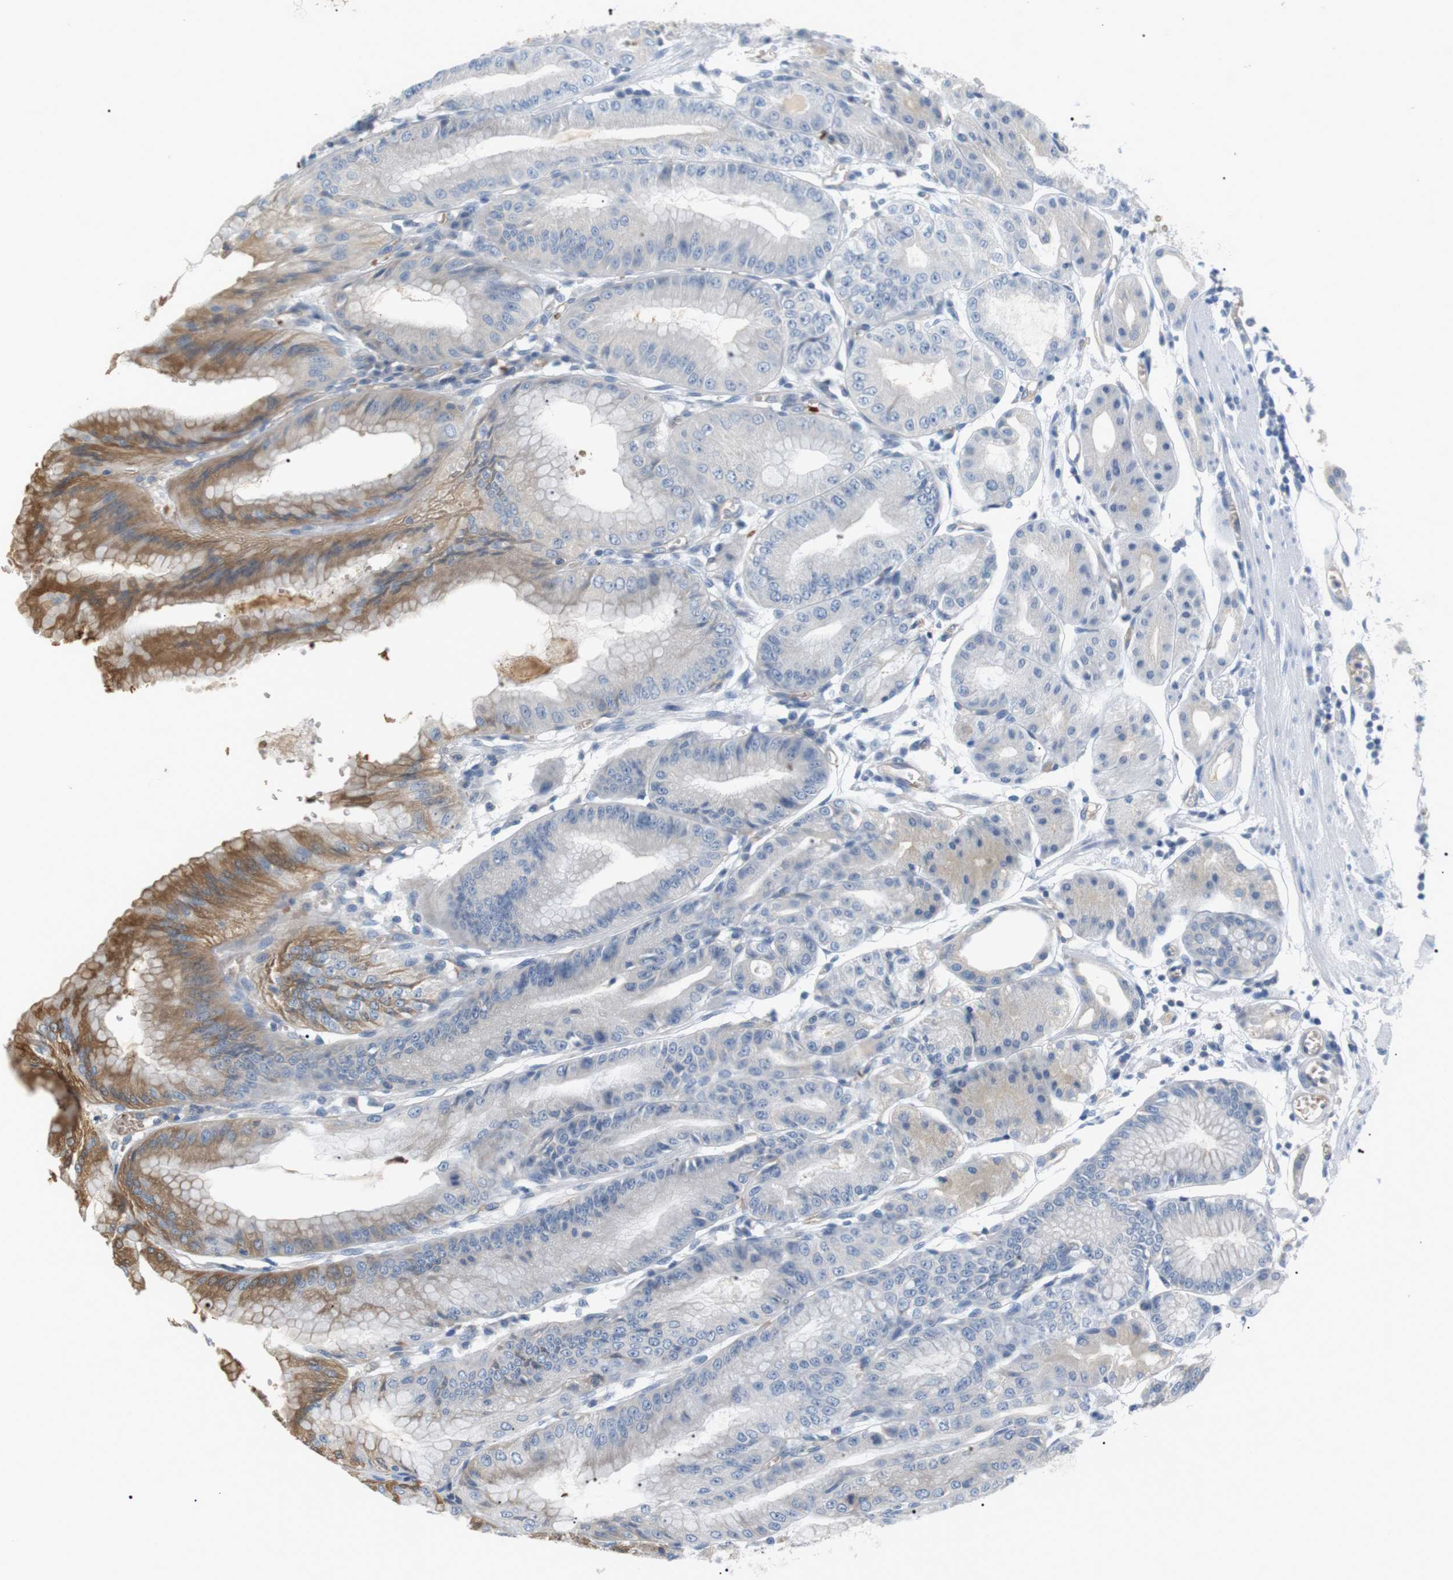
{"staining": {"intensity": "moderate", "quantity": "<25%", "location": "cytoplasmic/membranous"}, "tissue": "stomach", "cell_type": "Glandular cells", "image_type": "normal", "snomed": [{"axis": "morphology", "description": "Normal tissue, NOS"}, {"axis": "topography", "description": "Stomach, lower"}], "caption": "Glandular cells demonstrate low levels of moderate cytoplasmic/membranous expression in approximately <25% of cells in benign stomach.", "gene": "ADCY10", "patient": {"sex": "male", "age": 71}}